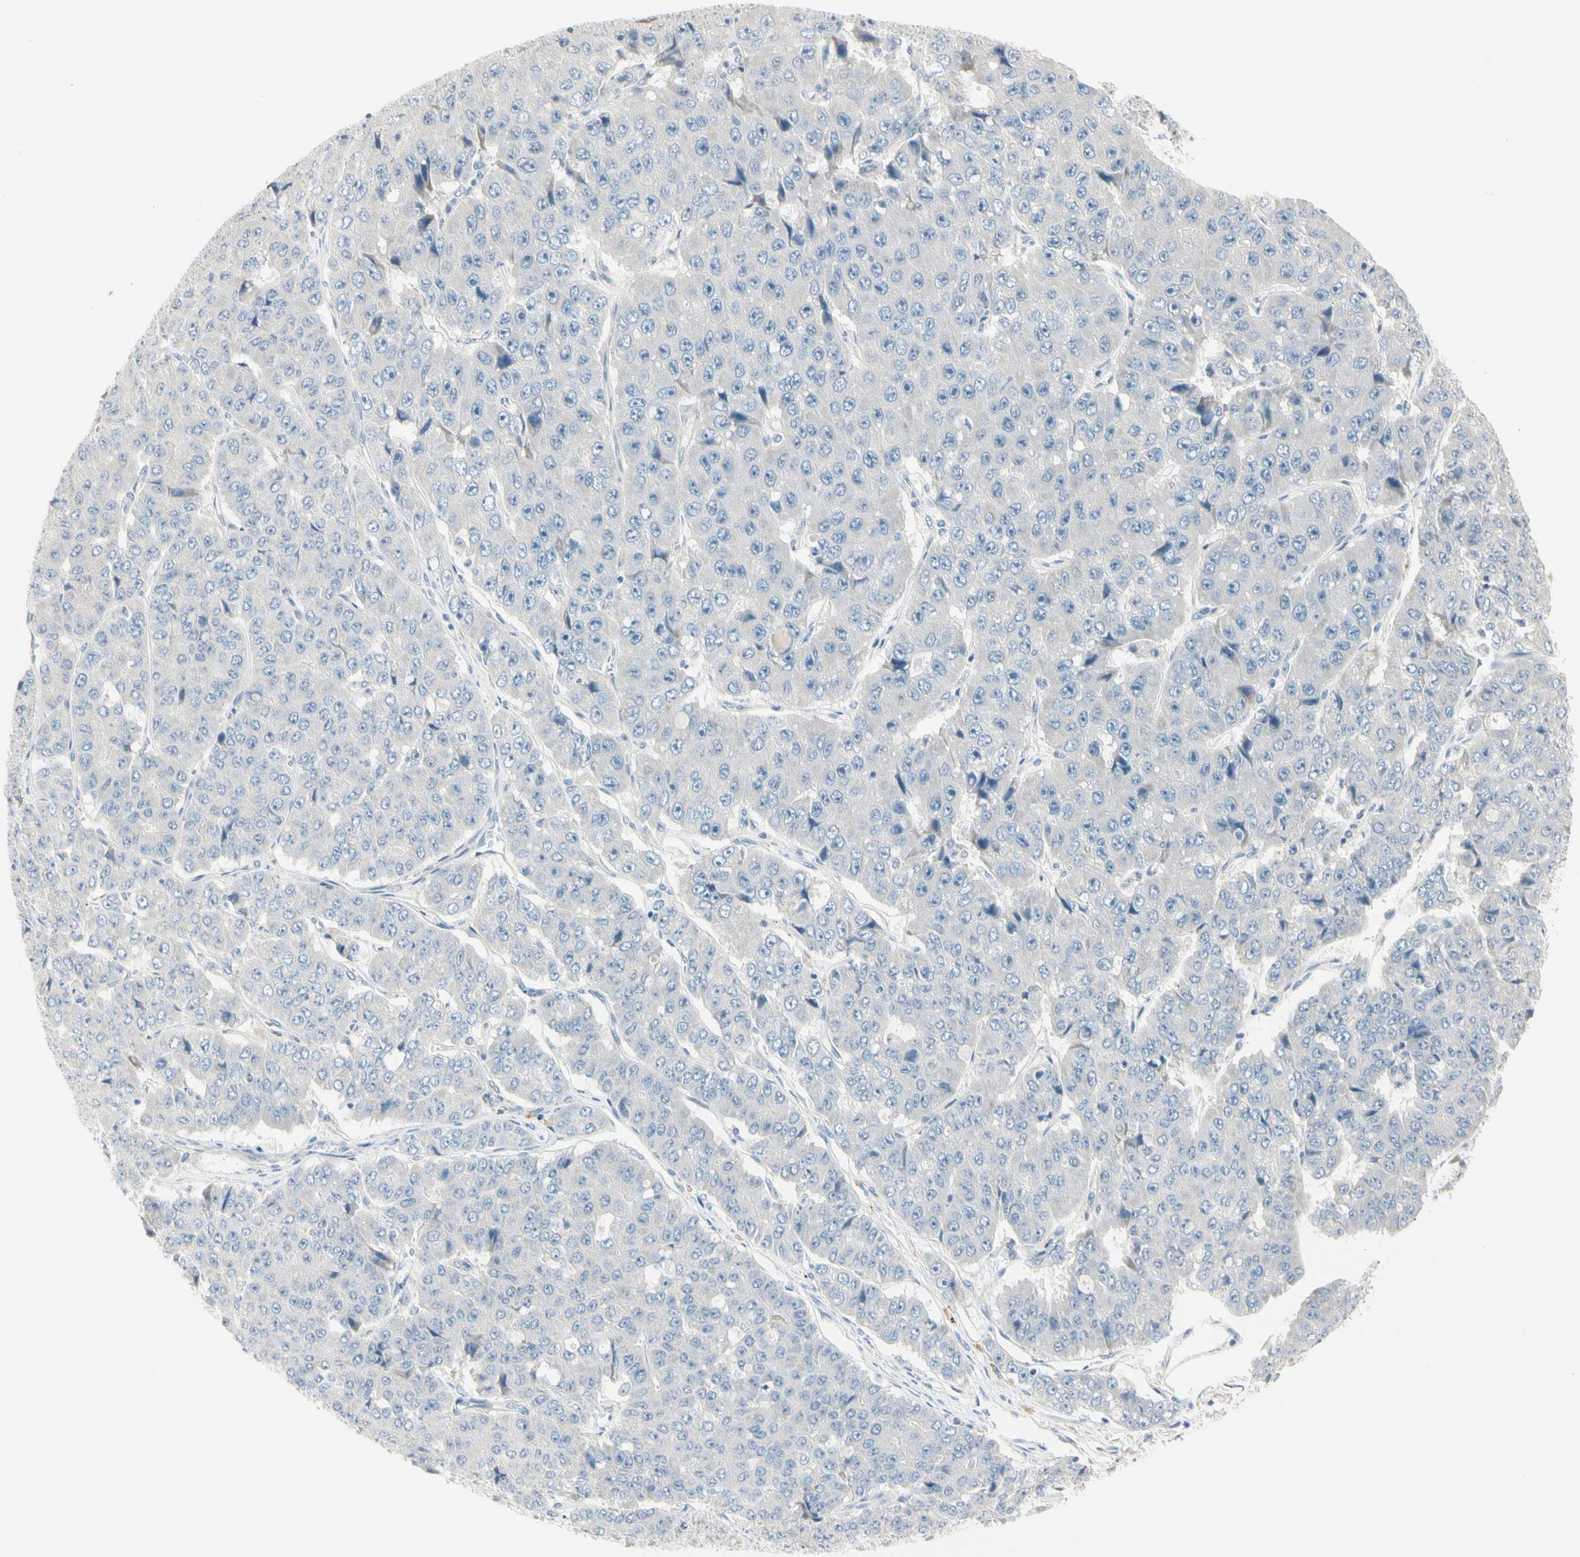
{"staining": {"intensity": "negative", "quantity": "none", "location": "none"}, "tissue": "pancreatic cancer", "cell_type": "Tumor cells", "image_type": "cancer", "snomed": [{"axis": "morphology", "description": "Adenocarcinoma, NOS"}, {"axis": "topography", "description": "Pancreas"}], "caption": "This is an IHC image of human pancreatic adenocarcinoma. There is no positivity in tumor cells.", "gene": "ALDH18A1", "patient": {"sex": "male", "age": 50}}